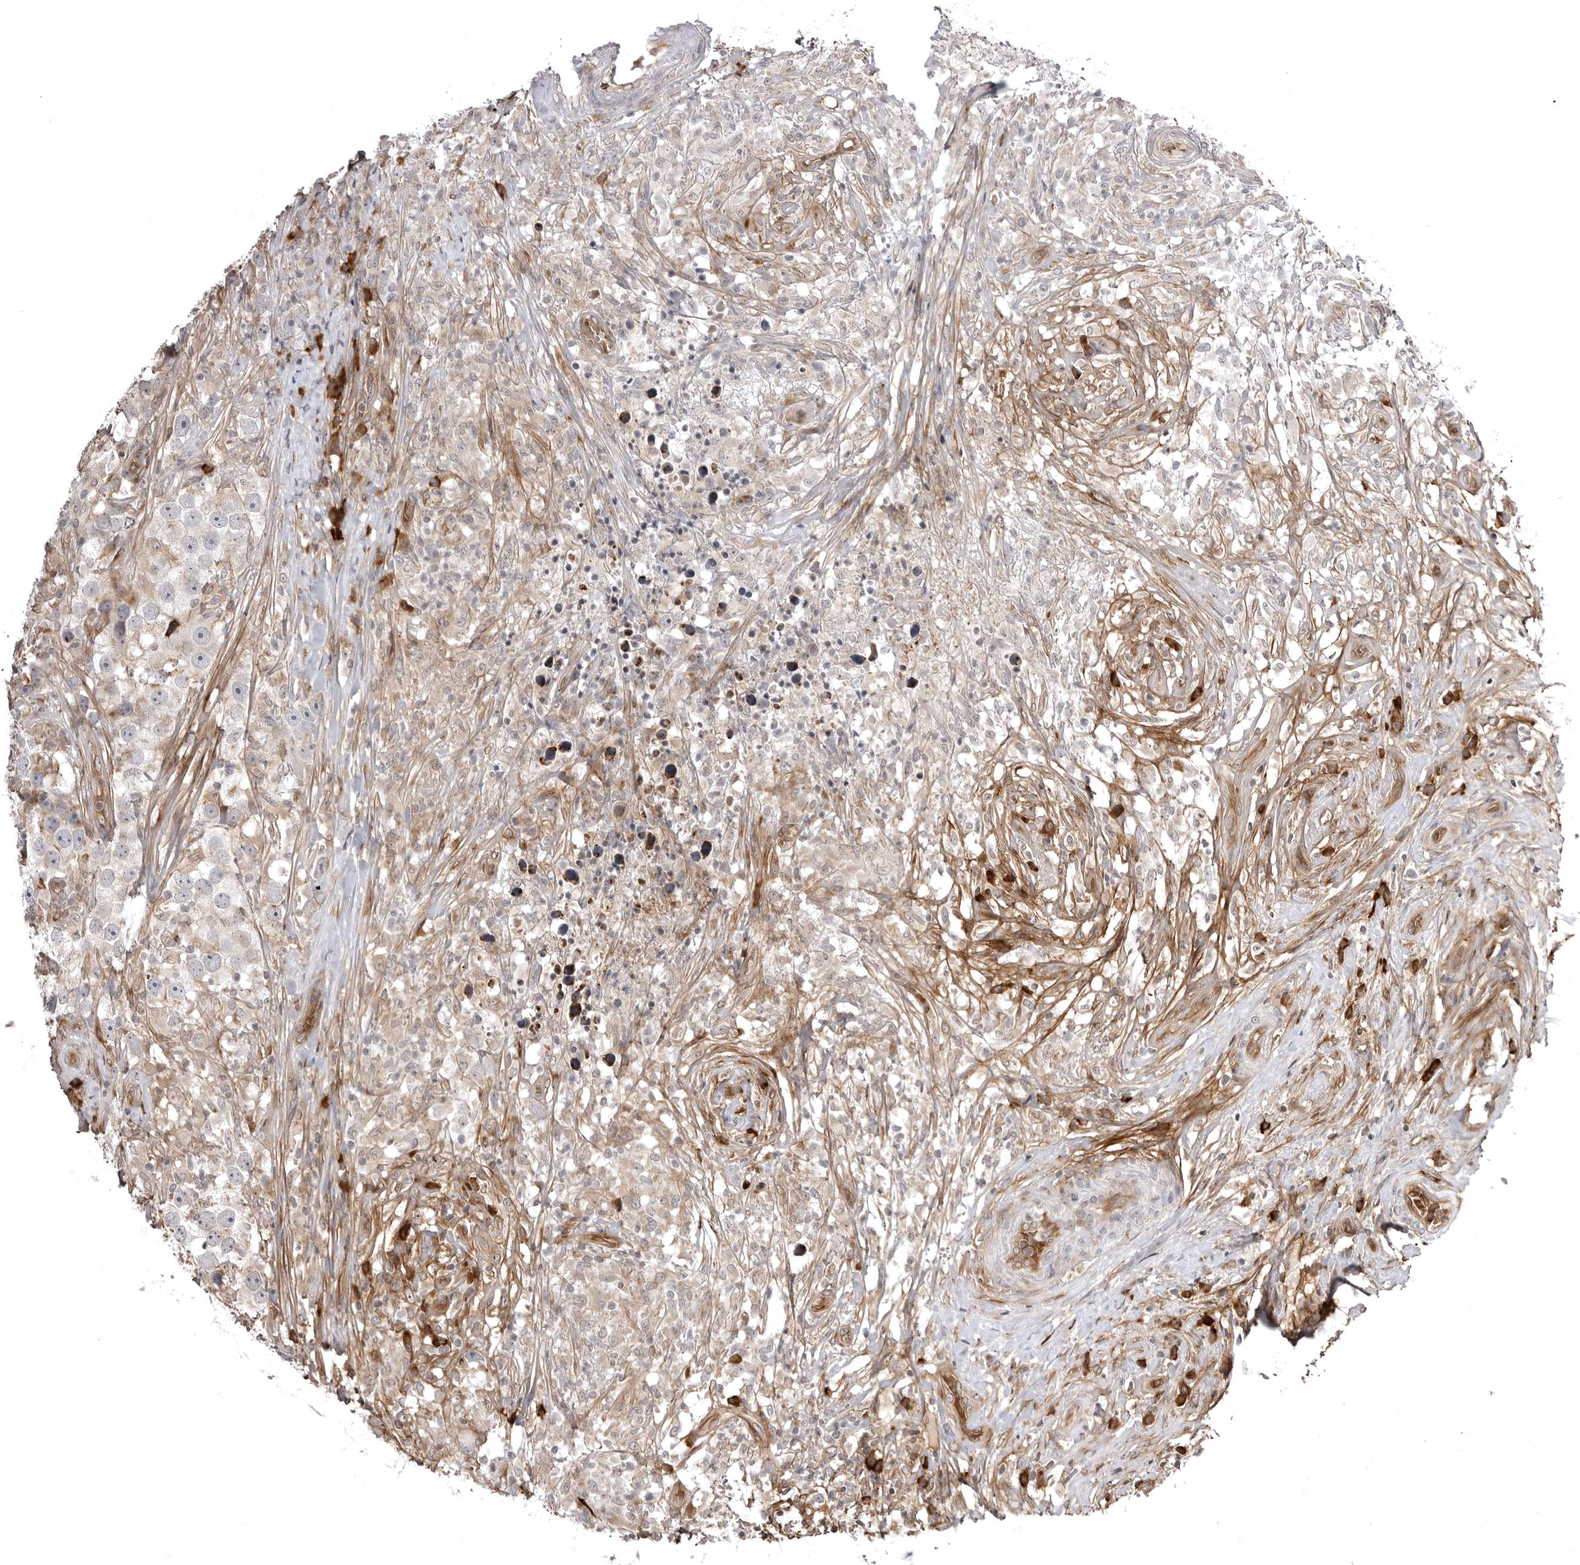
{"staining": {"intensity": "weak", "quantity": "25%-75%", "location": "cytoplasmic/membranous"}, "tissue": "testis cancer", "cell_type": "Tumor cells", "image_type": "cancer", "snomed": [{"axis": "morphology", "description": "Seminoma, NOS"}, {"axis": "topography", "description": "Testis"}], "caption": "Immunohistochemistry photomicrograph of neoplastic tissue: human testis cancer (seminoma) stained using immunohistochemistry shows low levels of weak protein expression localized specifically in the cytoplasmic/membranous of tumor cells, appearing as a cytoplasmic/membranous brown color.", "gene": "ARL5A", "patient": {"sex": "male", "age": 49}}